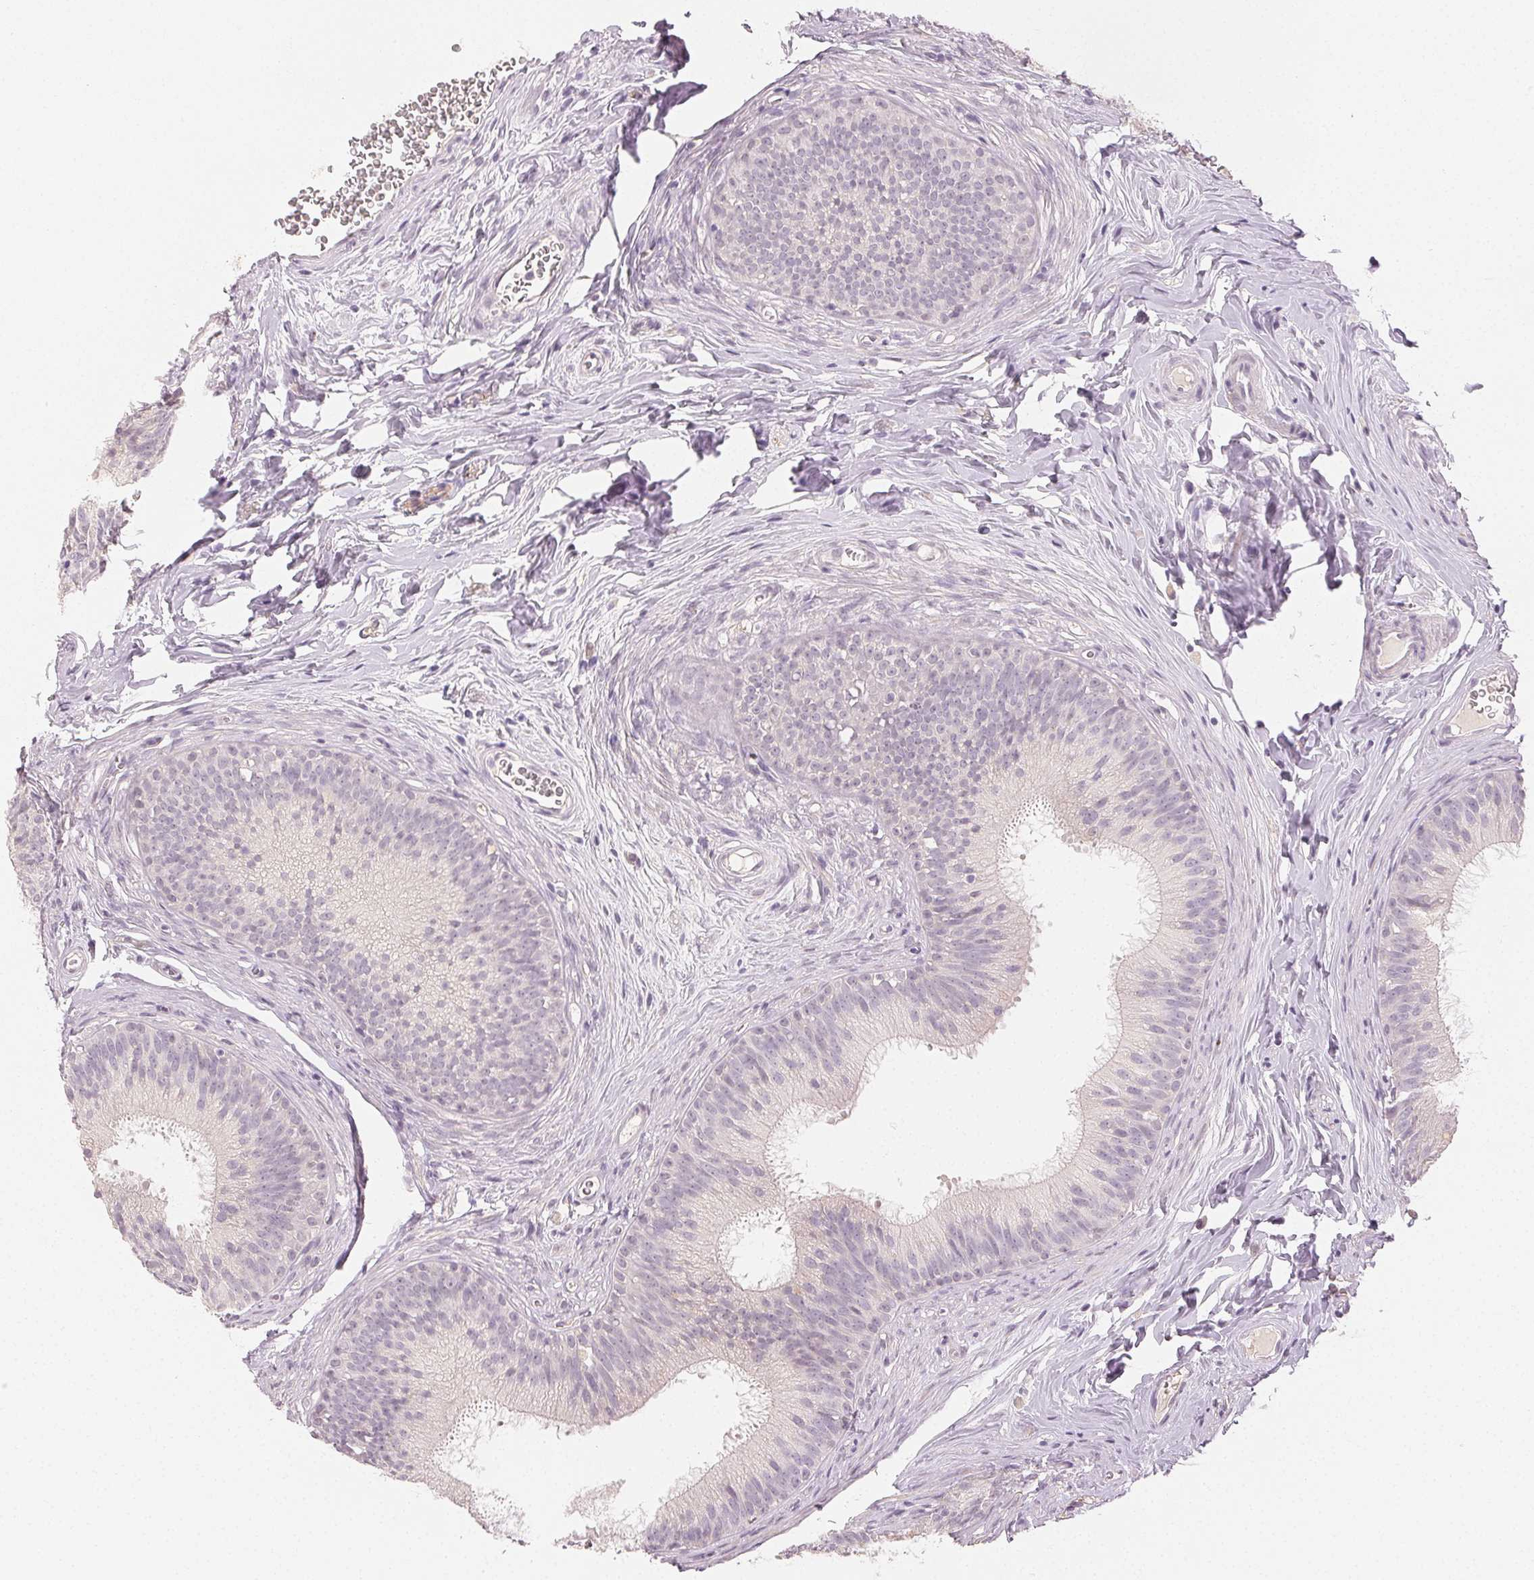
{"staining": {"intensity": "negative", "quantity": "none", "location": "none"}, "tissue": "epididymis", "cell_type": "Glandular cells", "image_type": "normal", "snomed": [{"axis": "morphology", "description": "Normal tissue, NOS"}, {"axis": "topography", "description": "Epididymis"}], "caption": "The photomicrograph exhibits no significant staining in glandular cells of epididymis. (Brightfield microscopy of DAB (3,3'-diaminobenzidine) immunohistochemistry at high magnification).", "gene": "MAP1LC3A", "patient": {"sex": "male", "age": 24}}